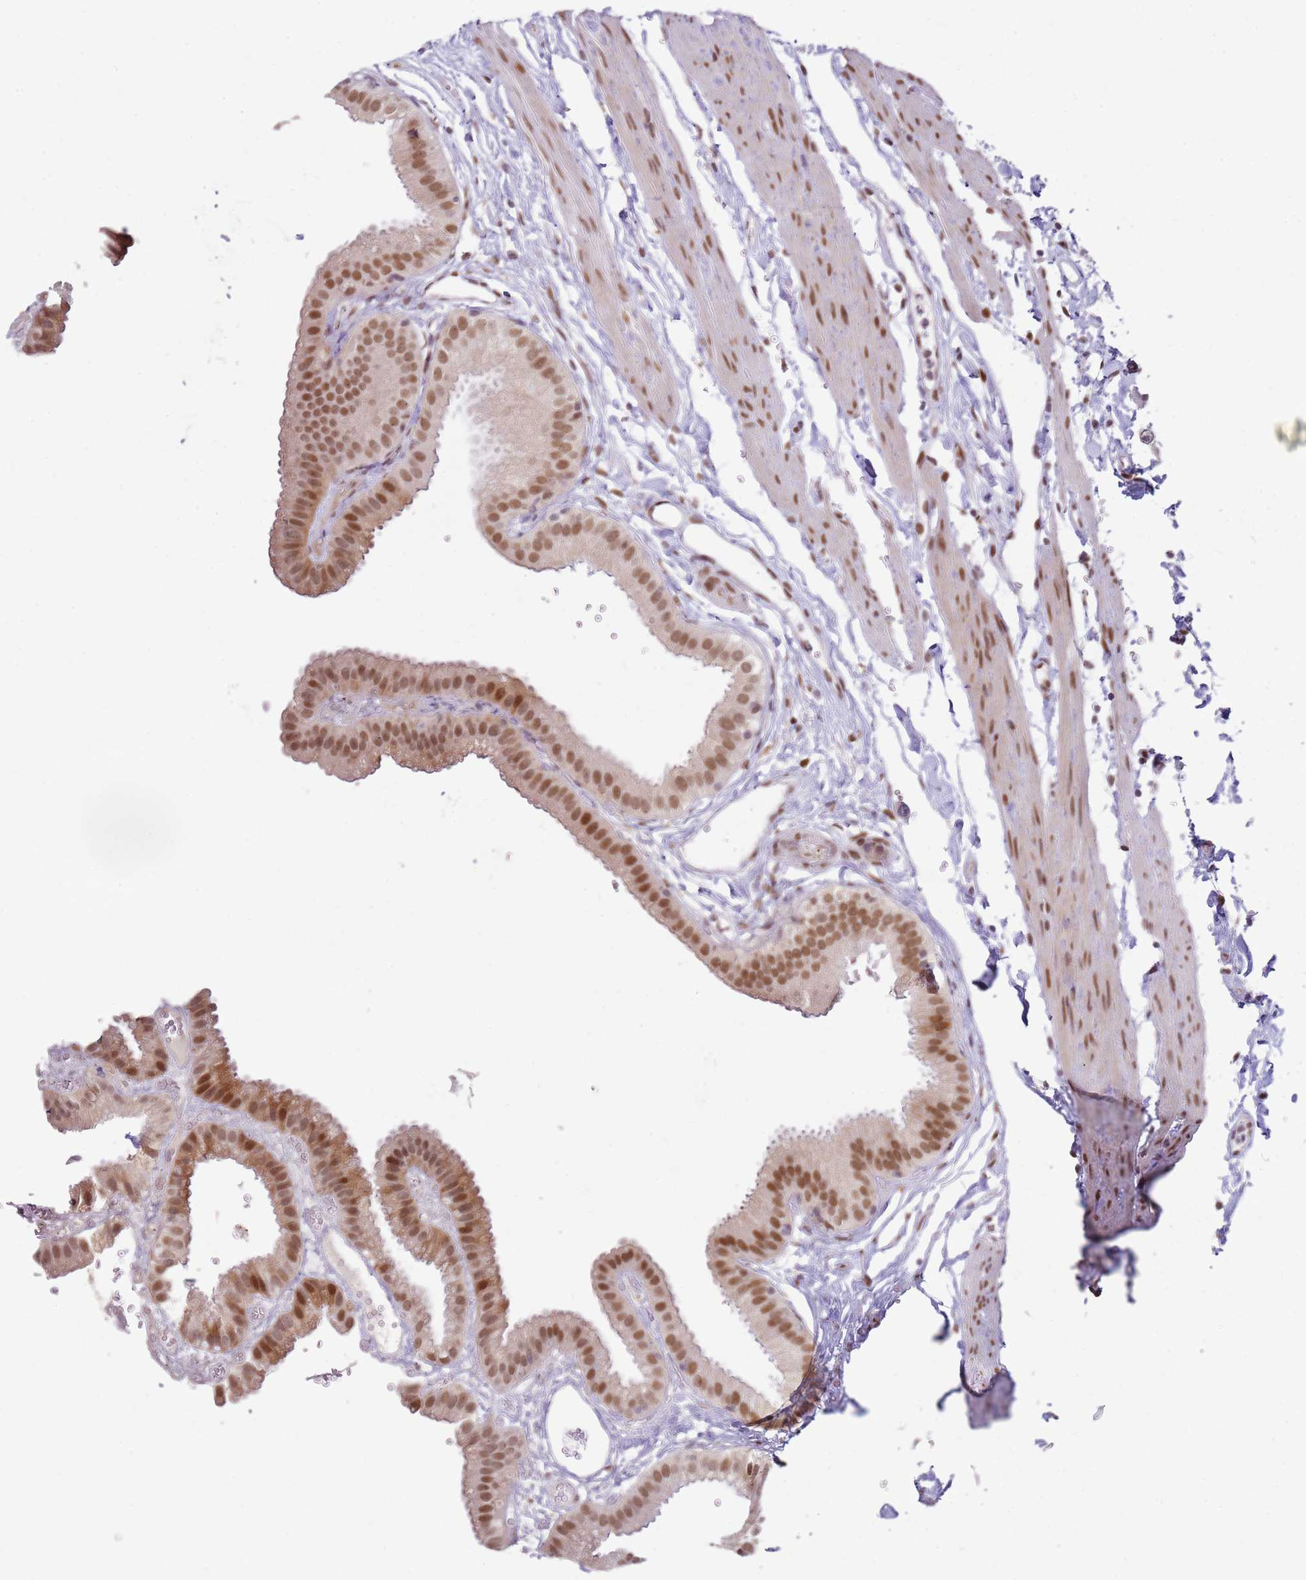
{"staining": {"intensity": "moderate", "quantity": ">75%", "location": "nuclear"}, "tissue": "gallbladder", "cell_type": "Glandular cells", "image_type": "normal", "snomed": [{"axis": "morphology", "description": "Normal tissue, NOS"}, {"axis": "topography", "description": "Gallbladder"}], "caption": "This histopathology image shows immunohistochemistry (IHC) staining of unremarkable gallbladder, with medium moderate nuclear staining in approximately >75% of glandular cells.", "gene": "PHC2", "patient": {"sex": "female", "age": 61}}